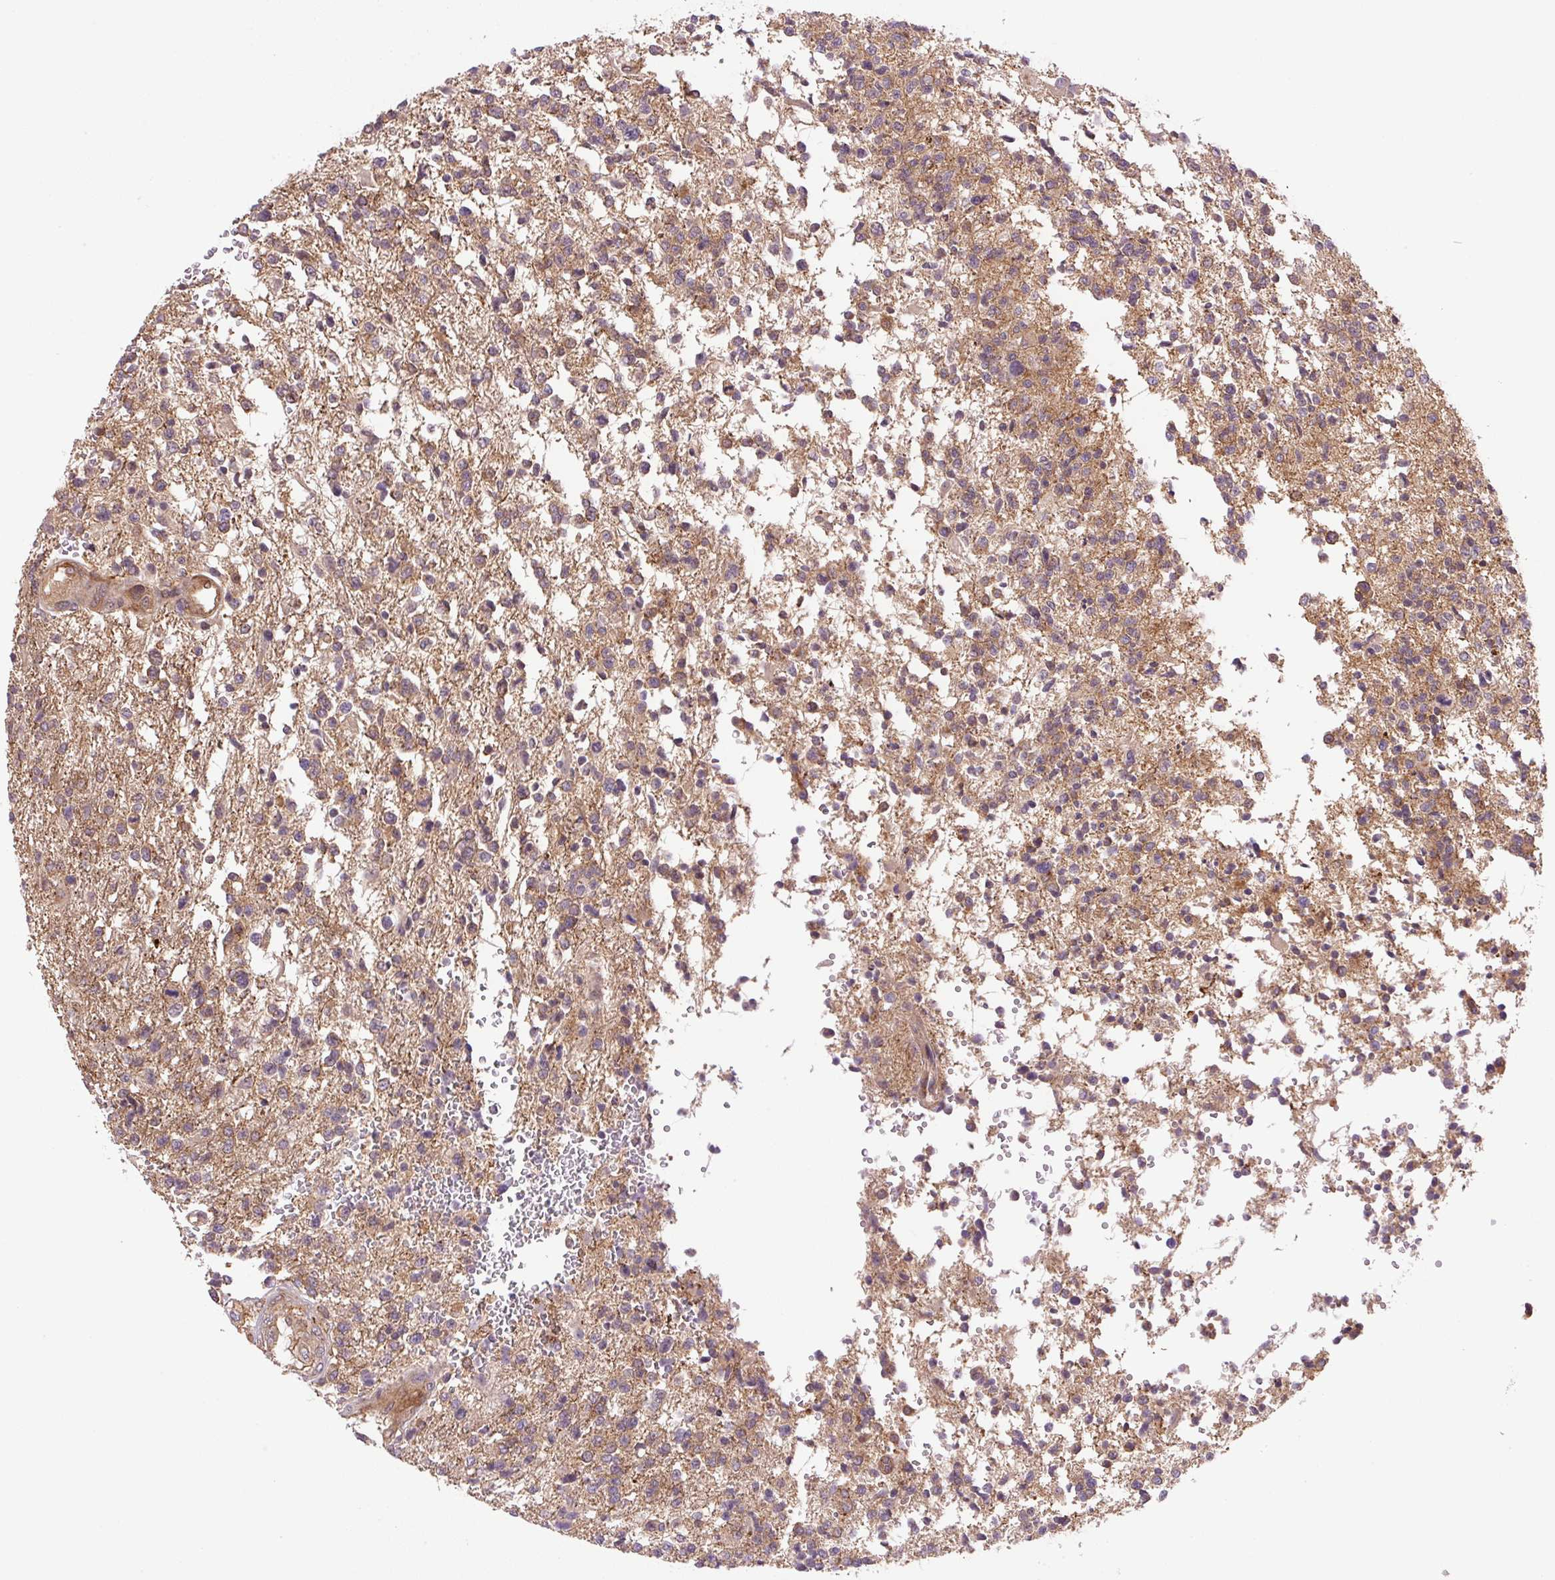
{"staining": {"intensity": "weak", "quantity": "25%-75%", "location": "cytoplasmic/membranous"}, "tissue": "glioma", "cell_type": "Tumor cells", "image_type": "cancer", "snomed": [{"axis": "morphology", "description": "Glioma, malignant, High grade"}, {"axis": "topography", "description": "Brain"}], "caption": "Glioma stained with immunohistochemistry reveals weak cytoplasmic/membranous positivity in approximately 25%-75% of tumor cells.", "gene": "SEPTIN10", "patient": {"sex": "male", "age": 56}}